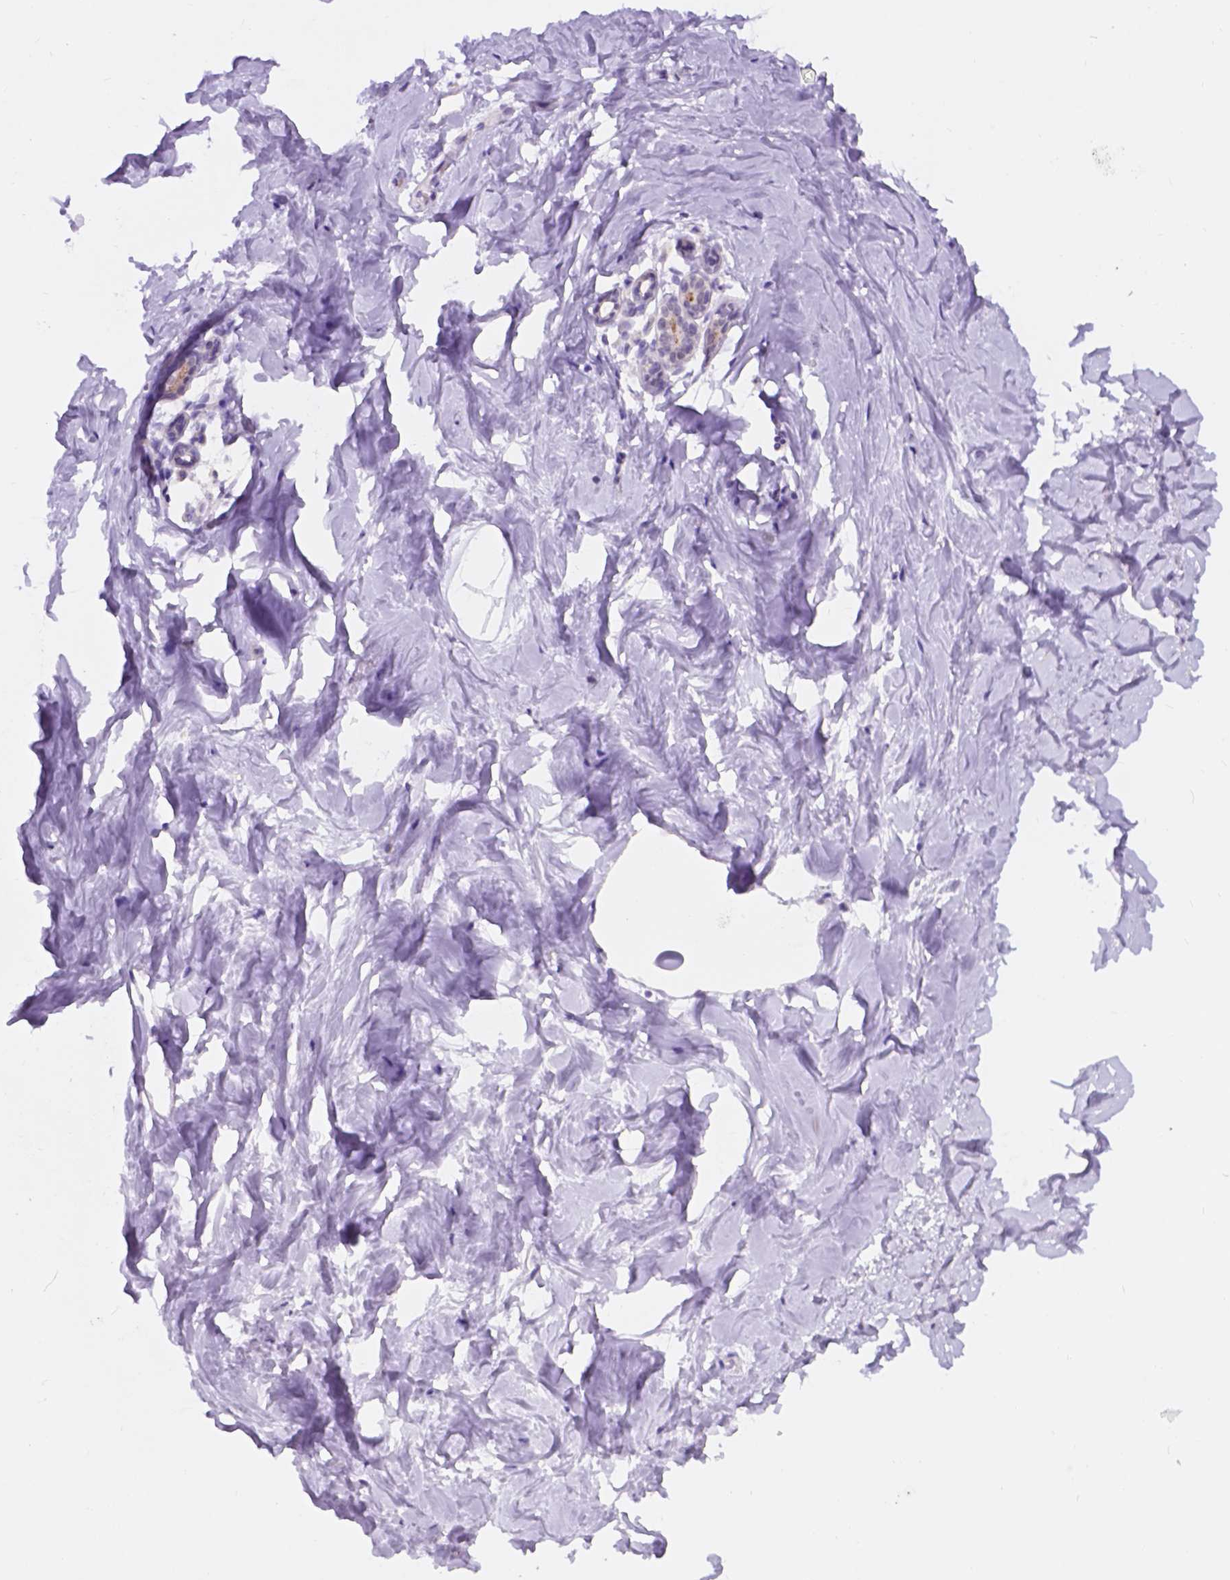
{"staining": {"intensity": "negative", "quantity": "none", "location": "none"}, "tissue": "breast", "cell_type": "Adipocytes", "image_type": "normal", "snomed": [{"axis": "morphology", "description": "Normal tissue, NOS"}, {"axis": "topography", "description": "Breast"}], "caption": "Adipocytes show no significant protein staining in benign breast.", "gene": "DCC", "patient": {"sex": "female", "age": 32}}